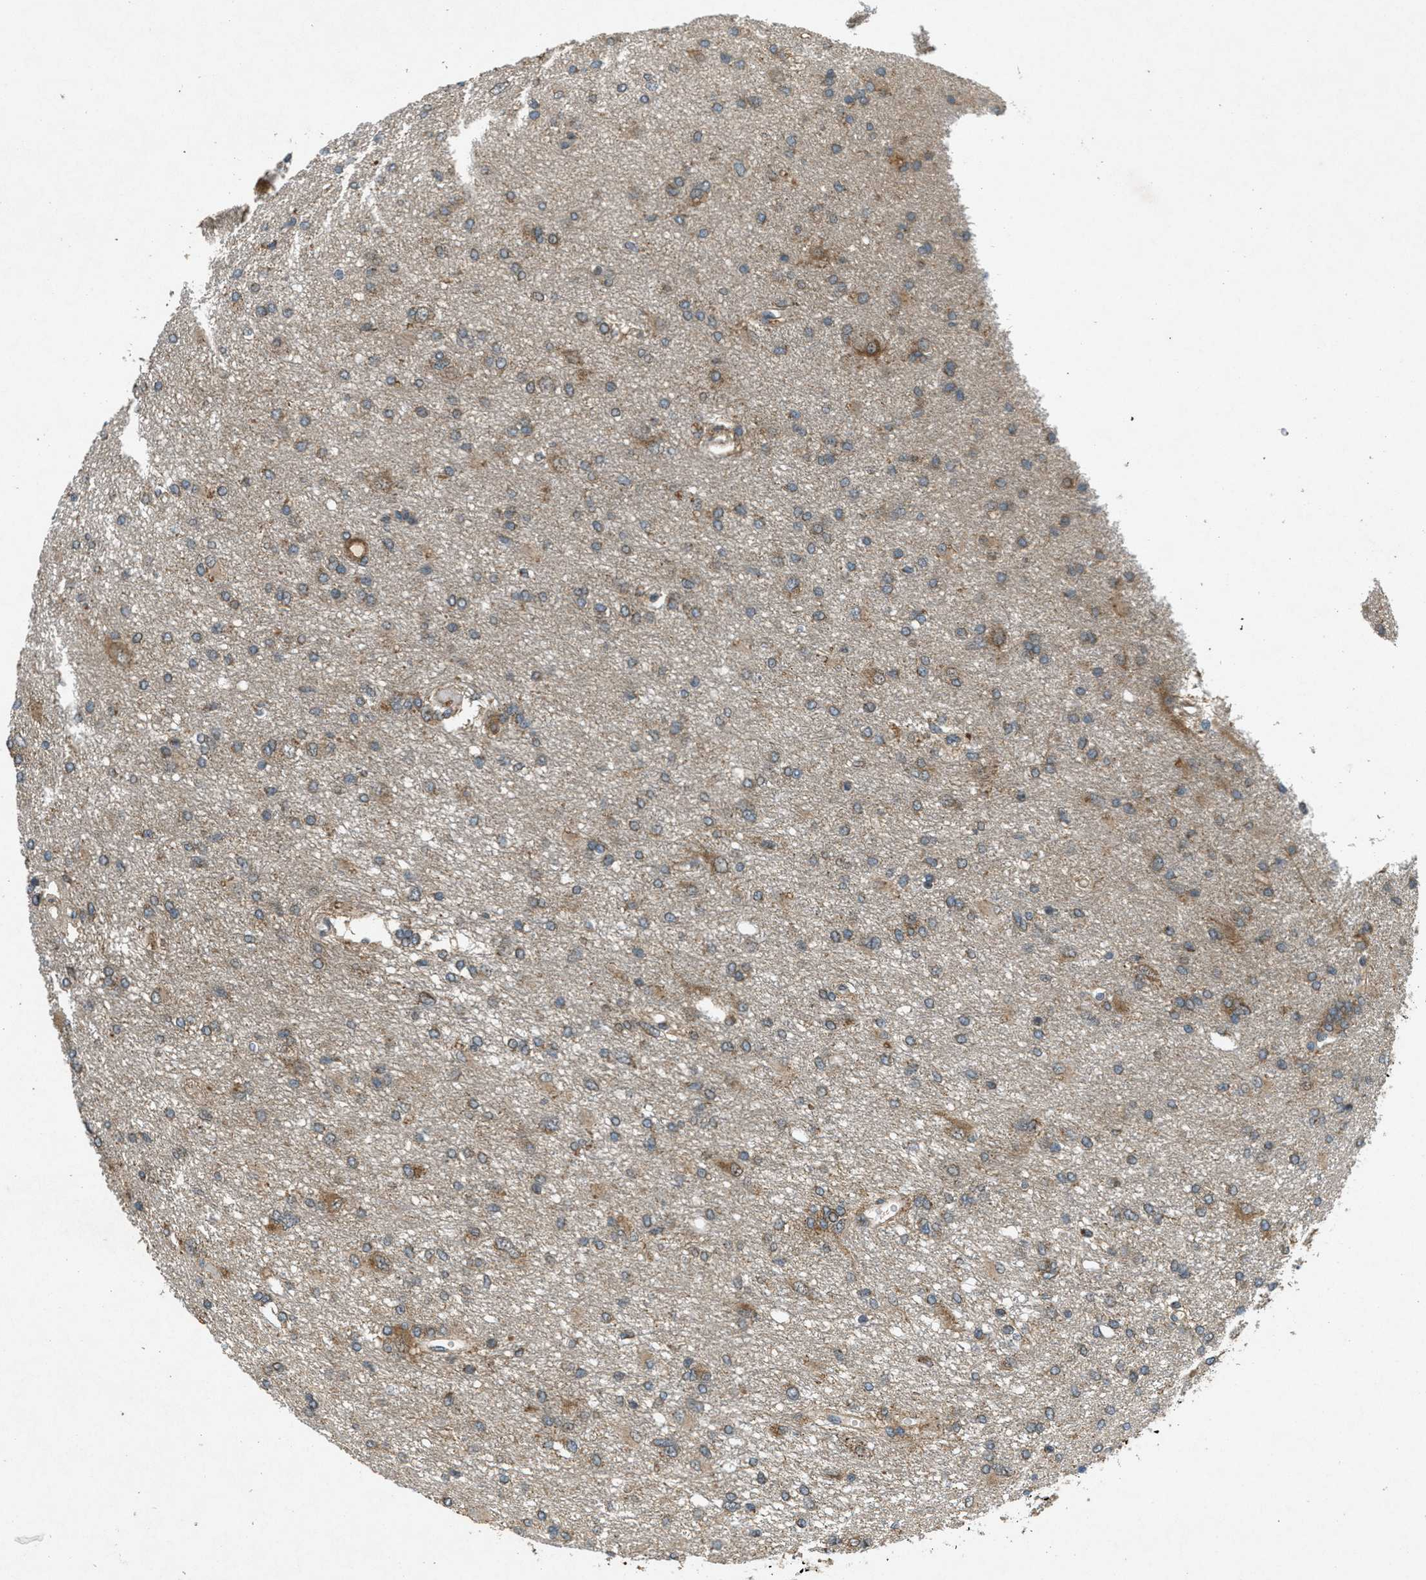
{"staining": {"intensity": "moderate", "quantity": ">75%", "location": "cytoplasmic/membranous"}, "tissue": "glioma", "cell_type": "Tumor cells", "image_type": "cancer", "snomed": [{"axis": "morphology", "description": "Glioma, malignant, High grade"}, {"axis": "topography", "description": "Brain"}], "caption": "Immunohistochemical staining of human malignant glioma (high-grade) displays medium levels of moderate cytoplasmic/membranous positivity in about >75% of tumor cells. (DAB = brown stain, brightfield microscopy at high magnification).", "gene": "PPP1R15A", "patient": {"sex": "female", "age": 59}}